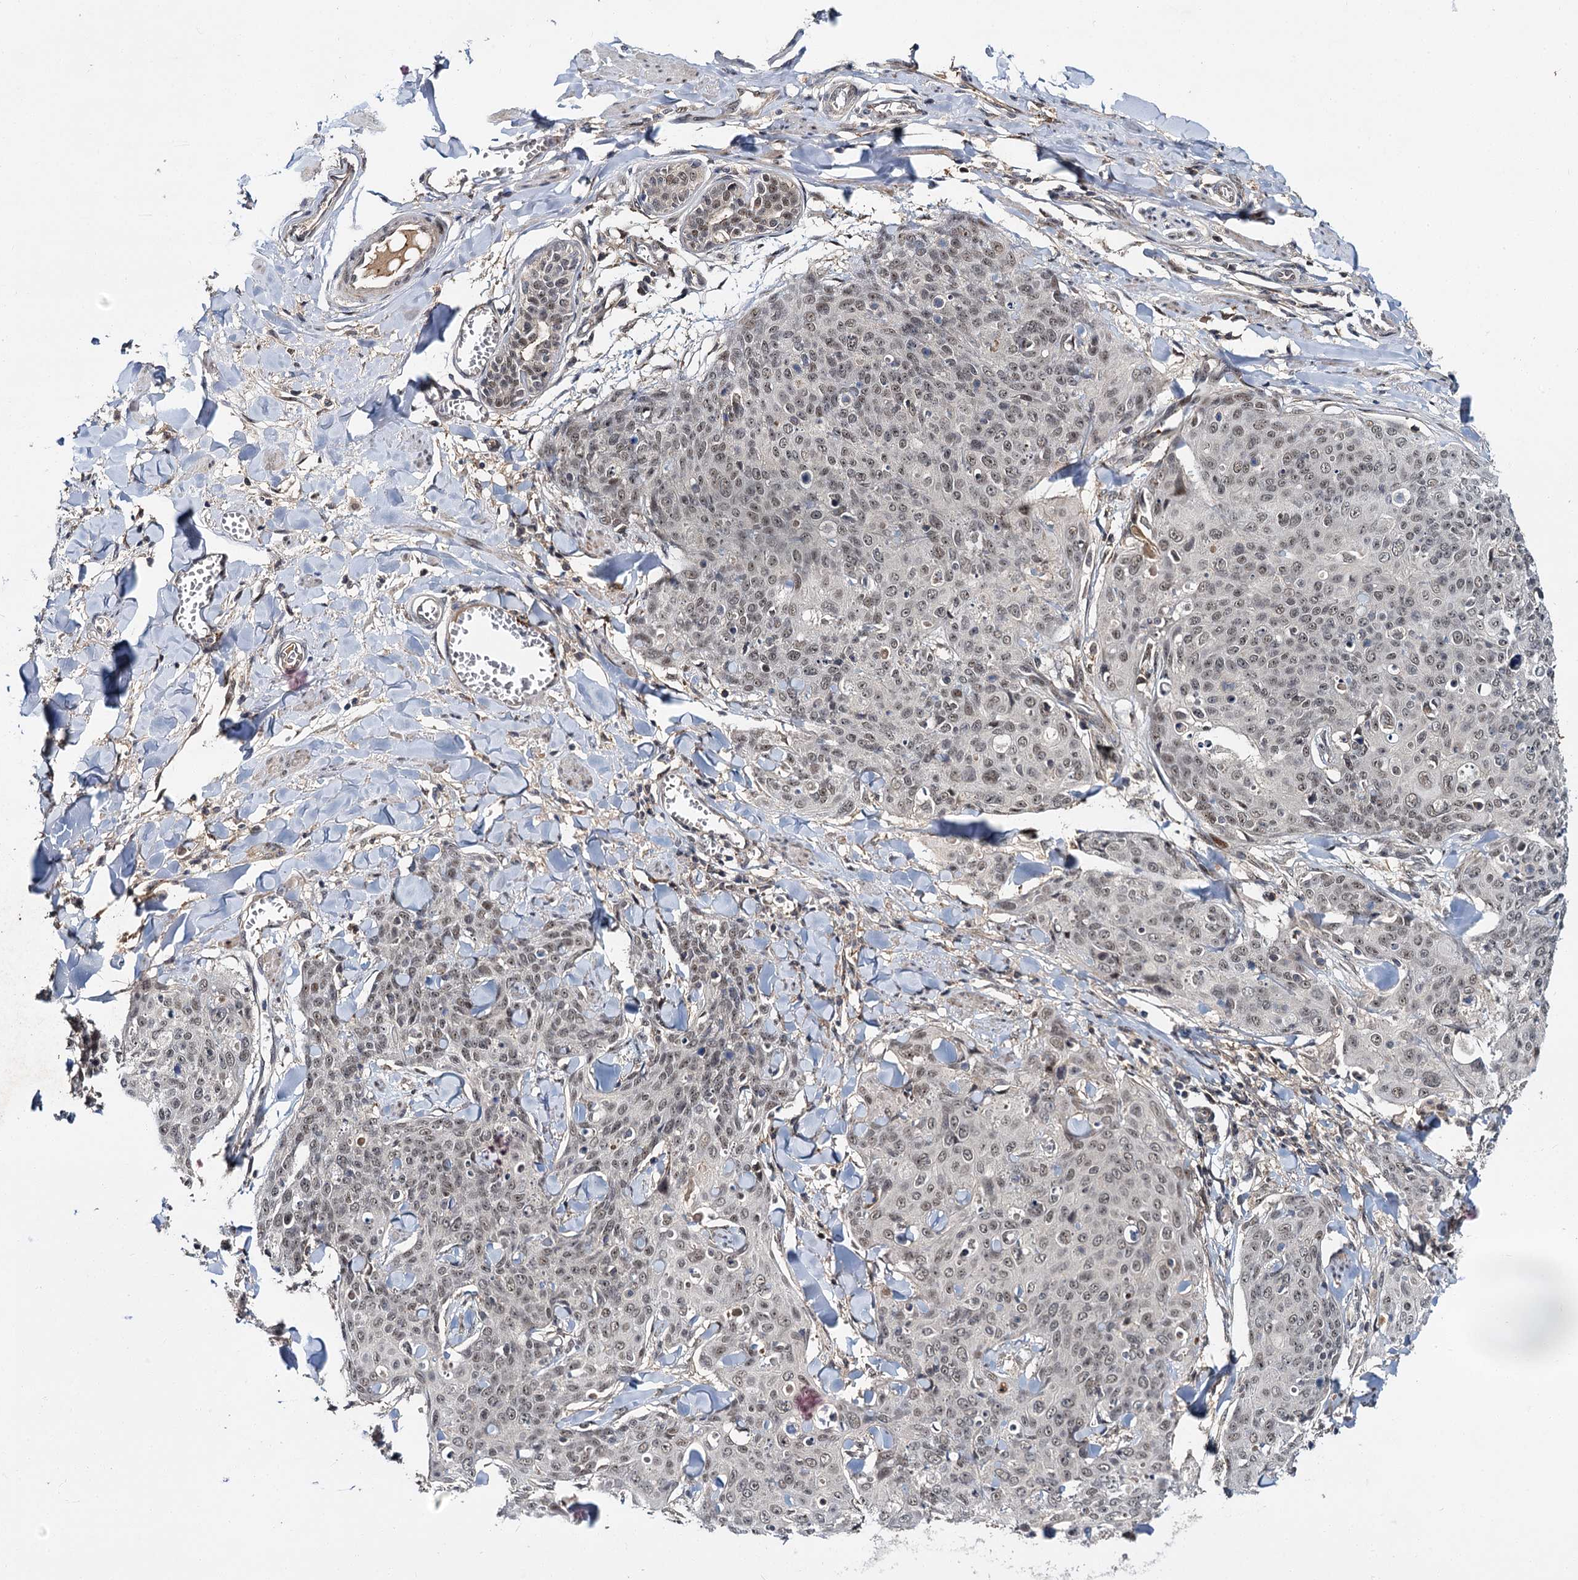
{"staining": {"intensity": "weak", "quantity": ">75%", "location": "nuclear"}, "tissue": "skin cancer", "cell_type": "Tumor cells", "image_type": "cancer", "snomed": [{"axis": "morphology", "description": "Squamous cell carcinoma, NOS"}, {"axis": "topography", "description": "Skin"}, {"axis": "topography", "description": "Vulva"}], "caption": "Skin cancer stained with a brown dye reveals weak nuclear positive staining in about >75% of tumor cells.", "gene": "MBD6", "patient": {"sex": "female", "age": 85}}